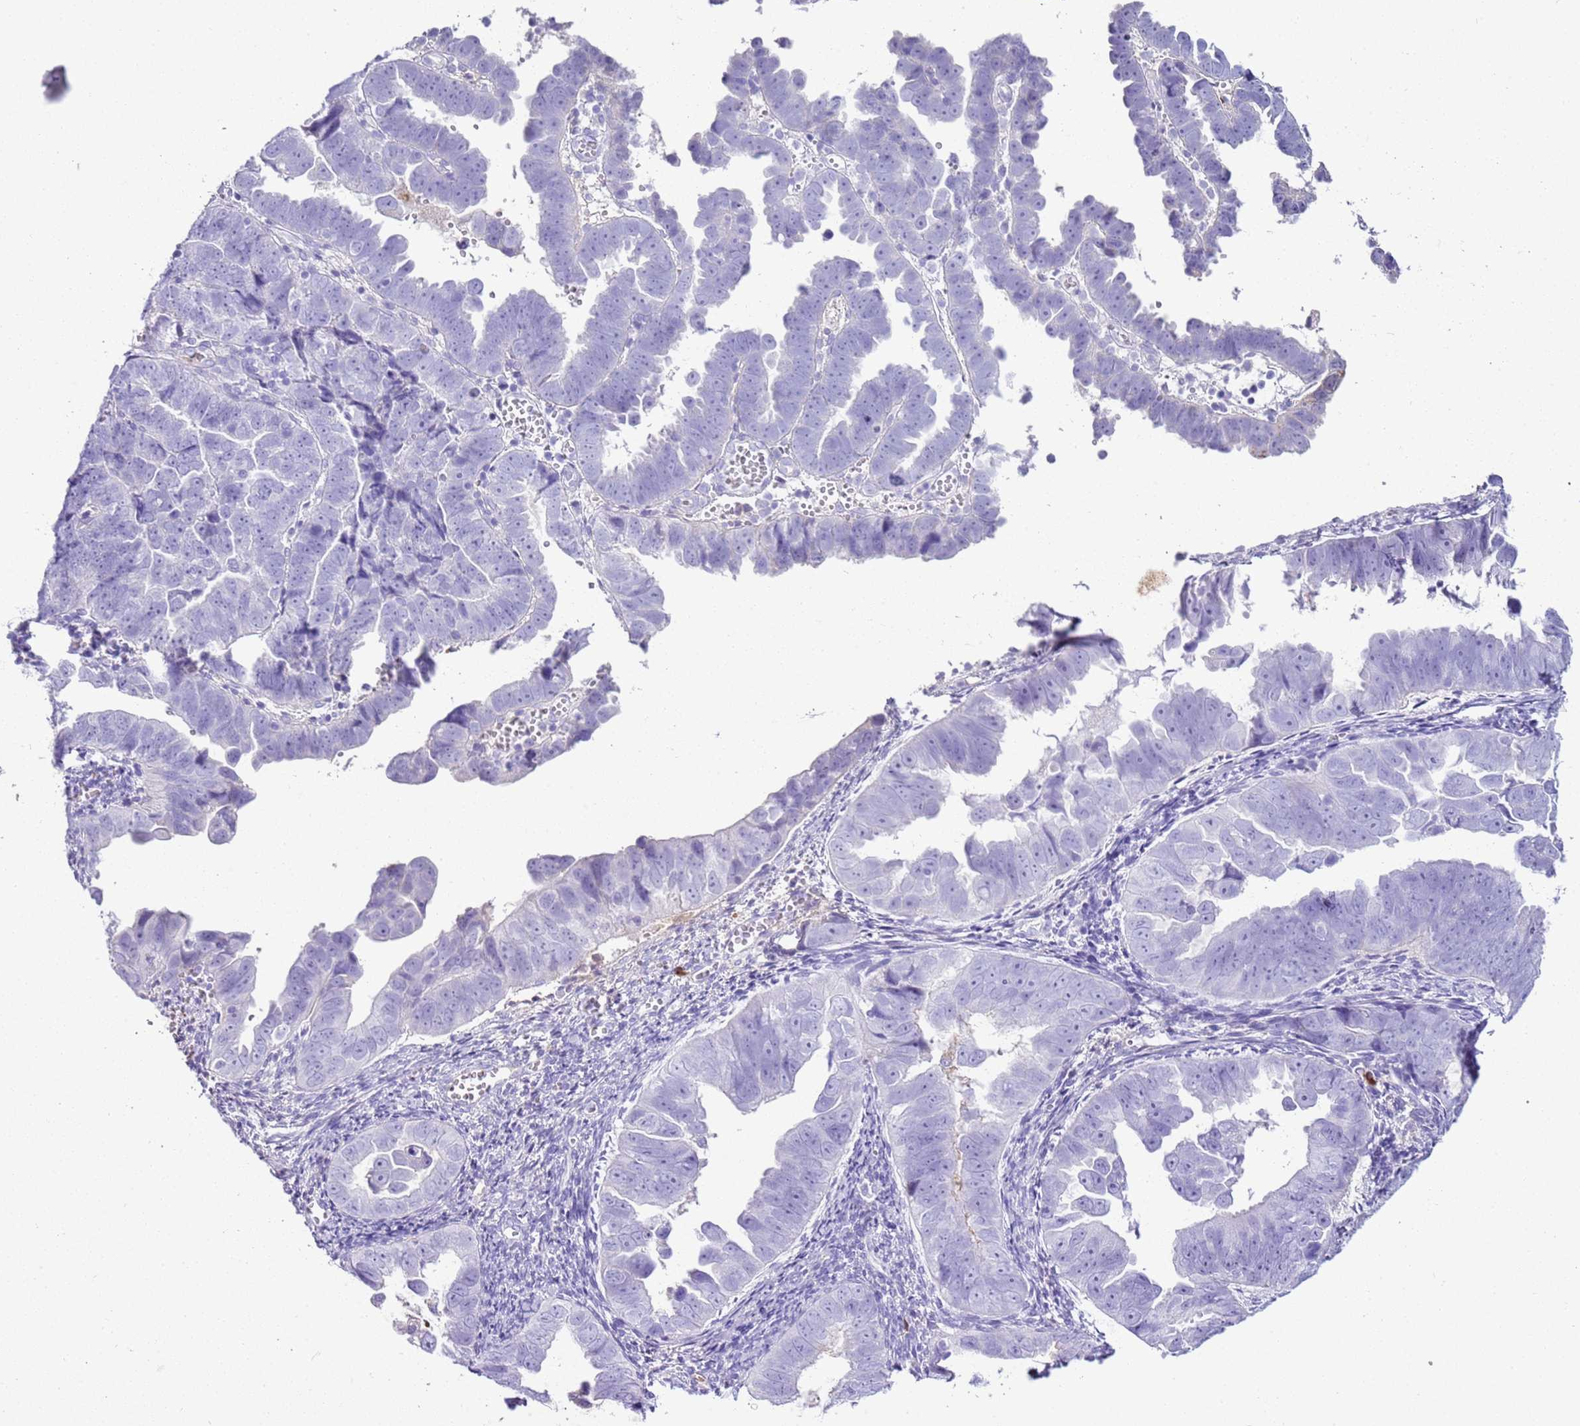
{"staining": {"intensity": "negative", "quantity": "none", "location": "none"}, "tissue": "endometrial cancer", "cell_type": "Tumor cells", "image_type": "cancer", "snomed": [{"axis": "morphology", "description": "Adenocarcinoma, NOS"}, {"axis": "topography", "description": "Endometrium"}], "caption": "Tumor cells show no significant protein expression in endometrial adenocarcinoma.", "gene": "IGKV3D-11", "patient": {"sex": "female", "age": 75}}